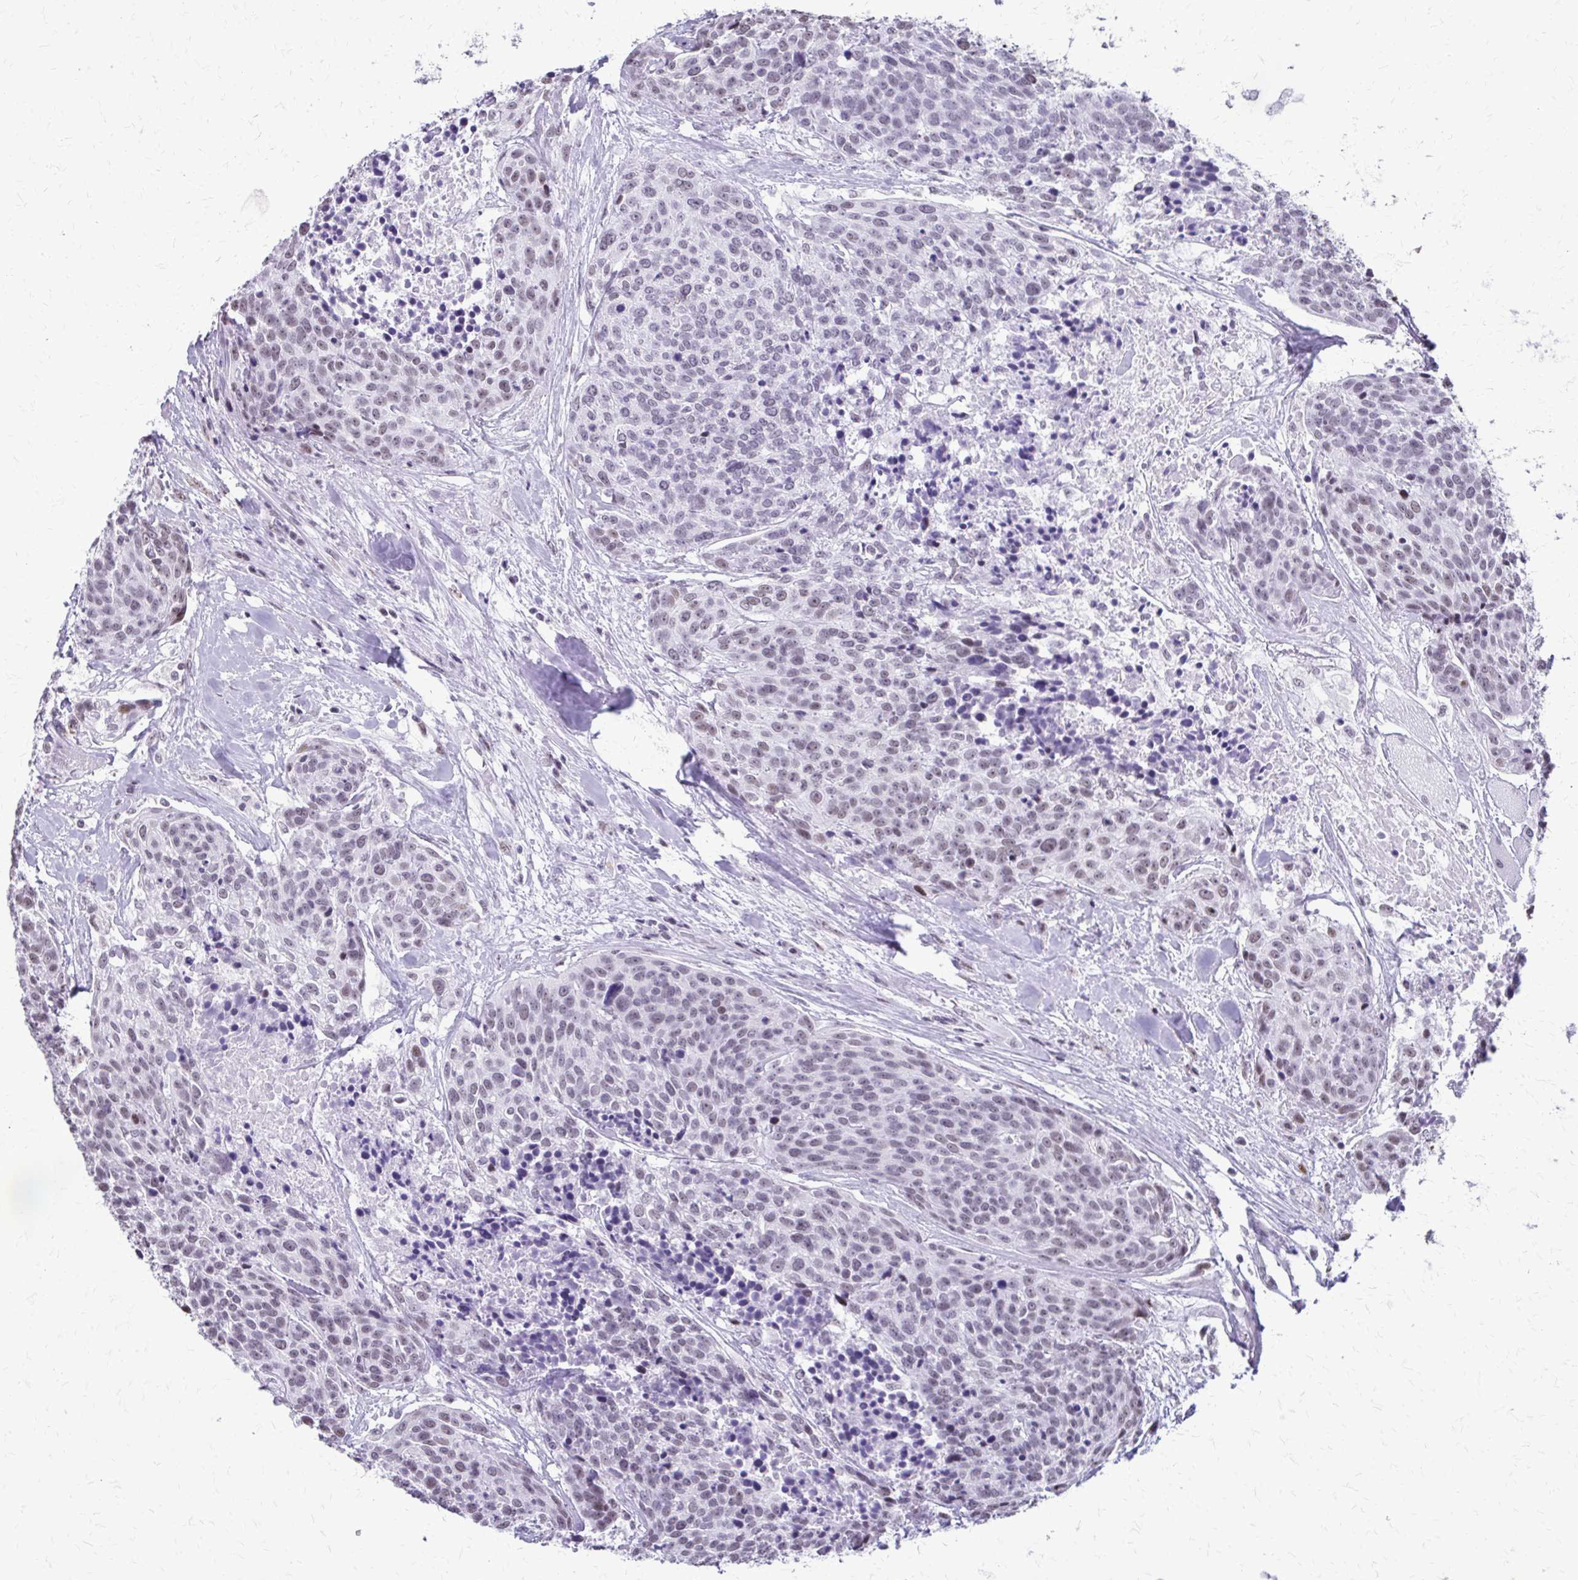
{"staining": {"intensity": "weak", "quantity": "<25%", "location": "nuclear"}, "tissue": "head and neck cancer", "cell_type": "Tumor cells", "image_type": "cancer", "snomed": [{"axis": "morphology", "description": "Squamous cell carcinoma, NOS"}, {"axis": "topography", "description": "Oral tissue"}, {"axis": "topography", "description": "Head-Neck"}], "caption": "Human head and neck squamous cell carcinoma stained for a protein using immunohistochemistry (IHC) reveals no expression in tumor cells.", "gene": "SS18", "patient": {"sex": "male", "age": 64}}